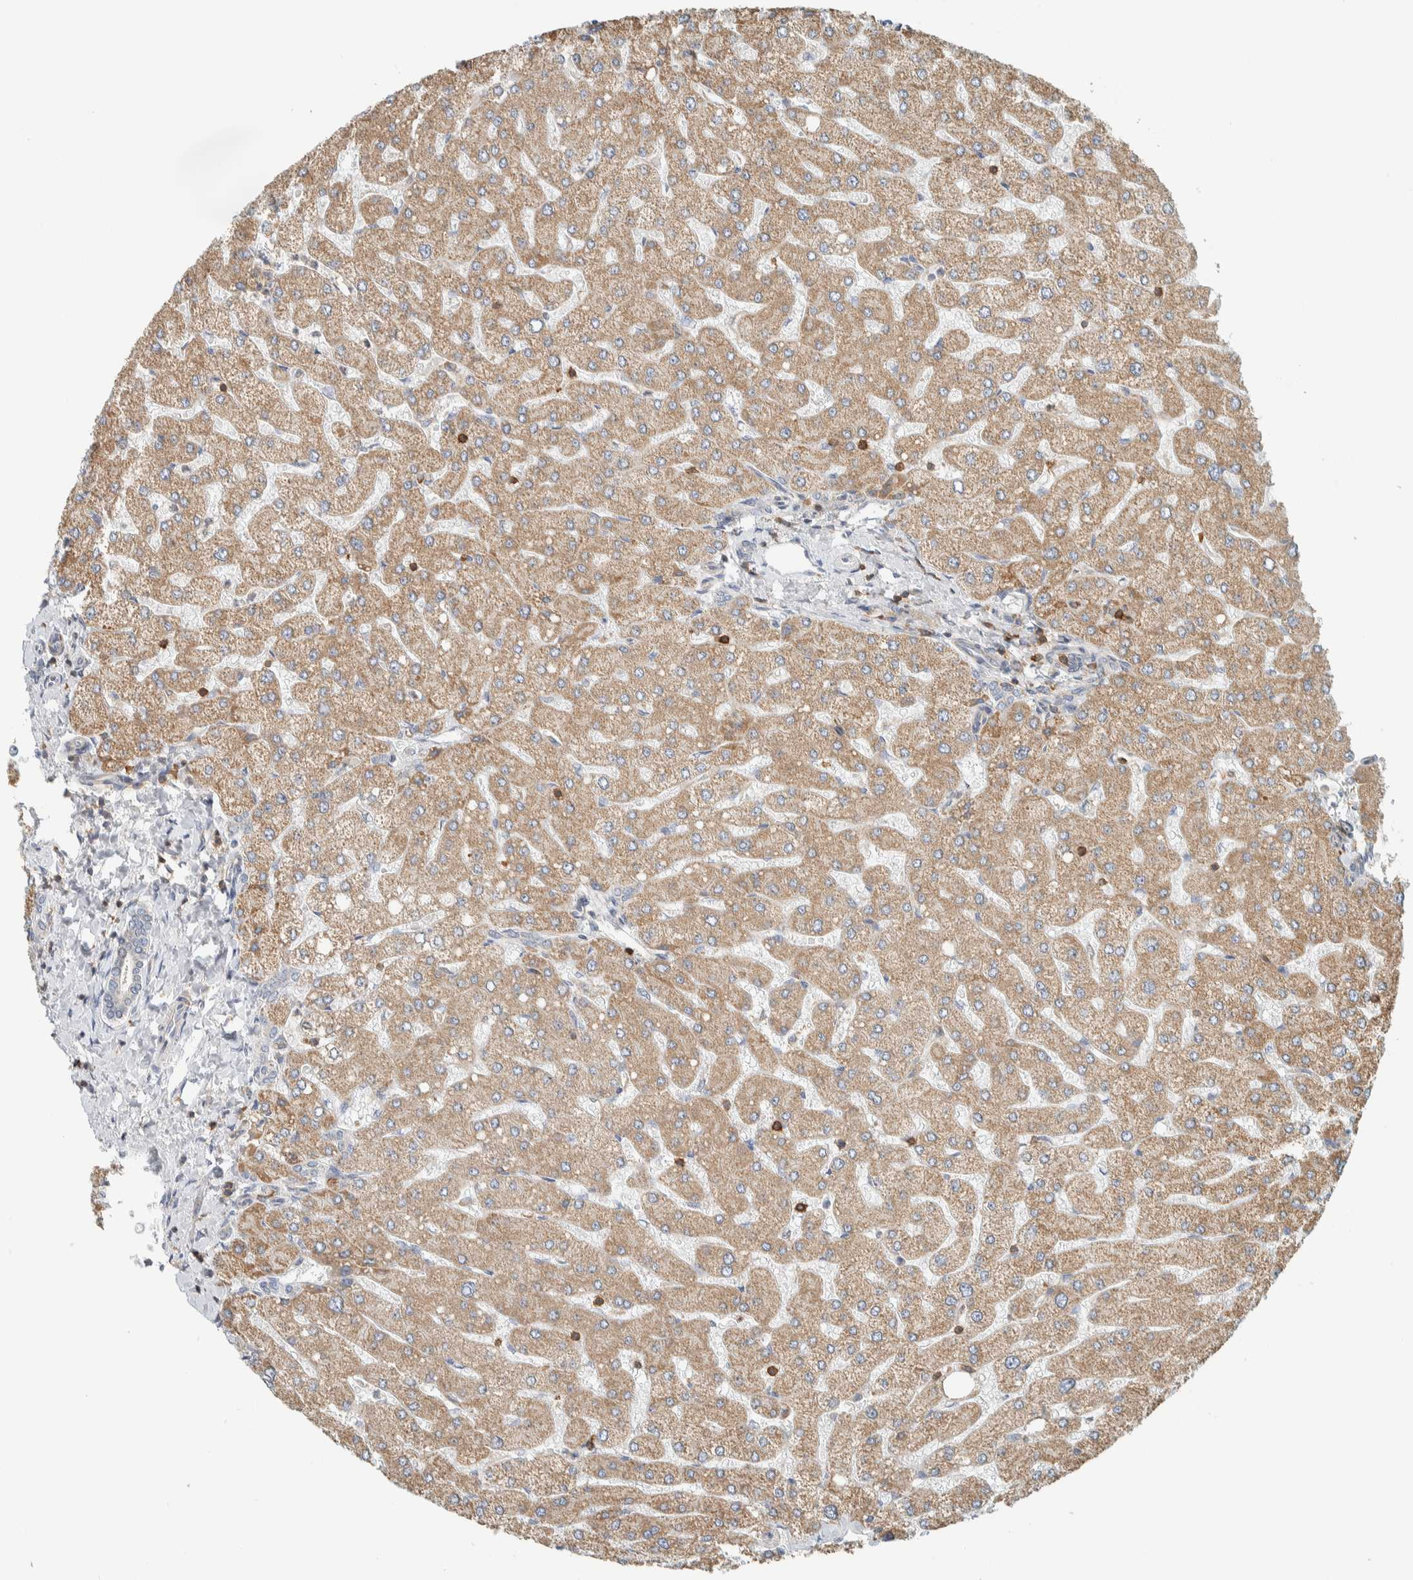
{"staining": {"intensity": "negative", "quantity": "none", "location": "none"}, "tissue": "liver", "cell_type": "Cholangiocytes", "image_type": "normal", "snomed": [{"axis": "morphology", "description": "Normal tissue, NOS"}, {"axis": "topography", "description": "Liver"}], "caption": "DAB (3,3'-diaminobenzidine) immunohistochemical staining of unremarkable liver exhibits no significant staining in cholangiocytes. Nuclei are stained in blue.", "gene": "CCDC57", "patient": {"sex": "male", "age": 55}}